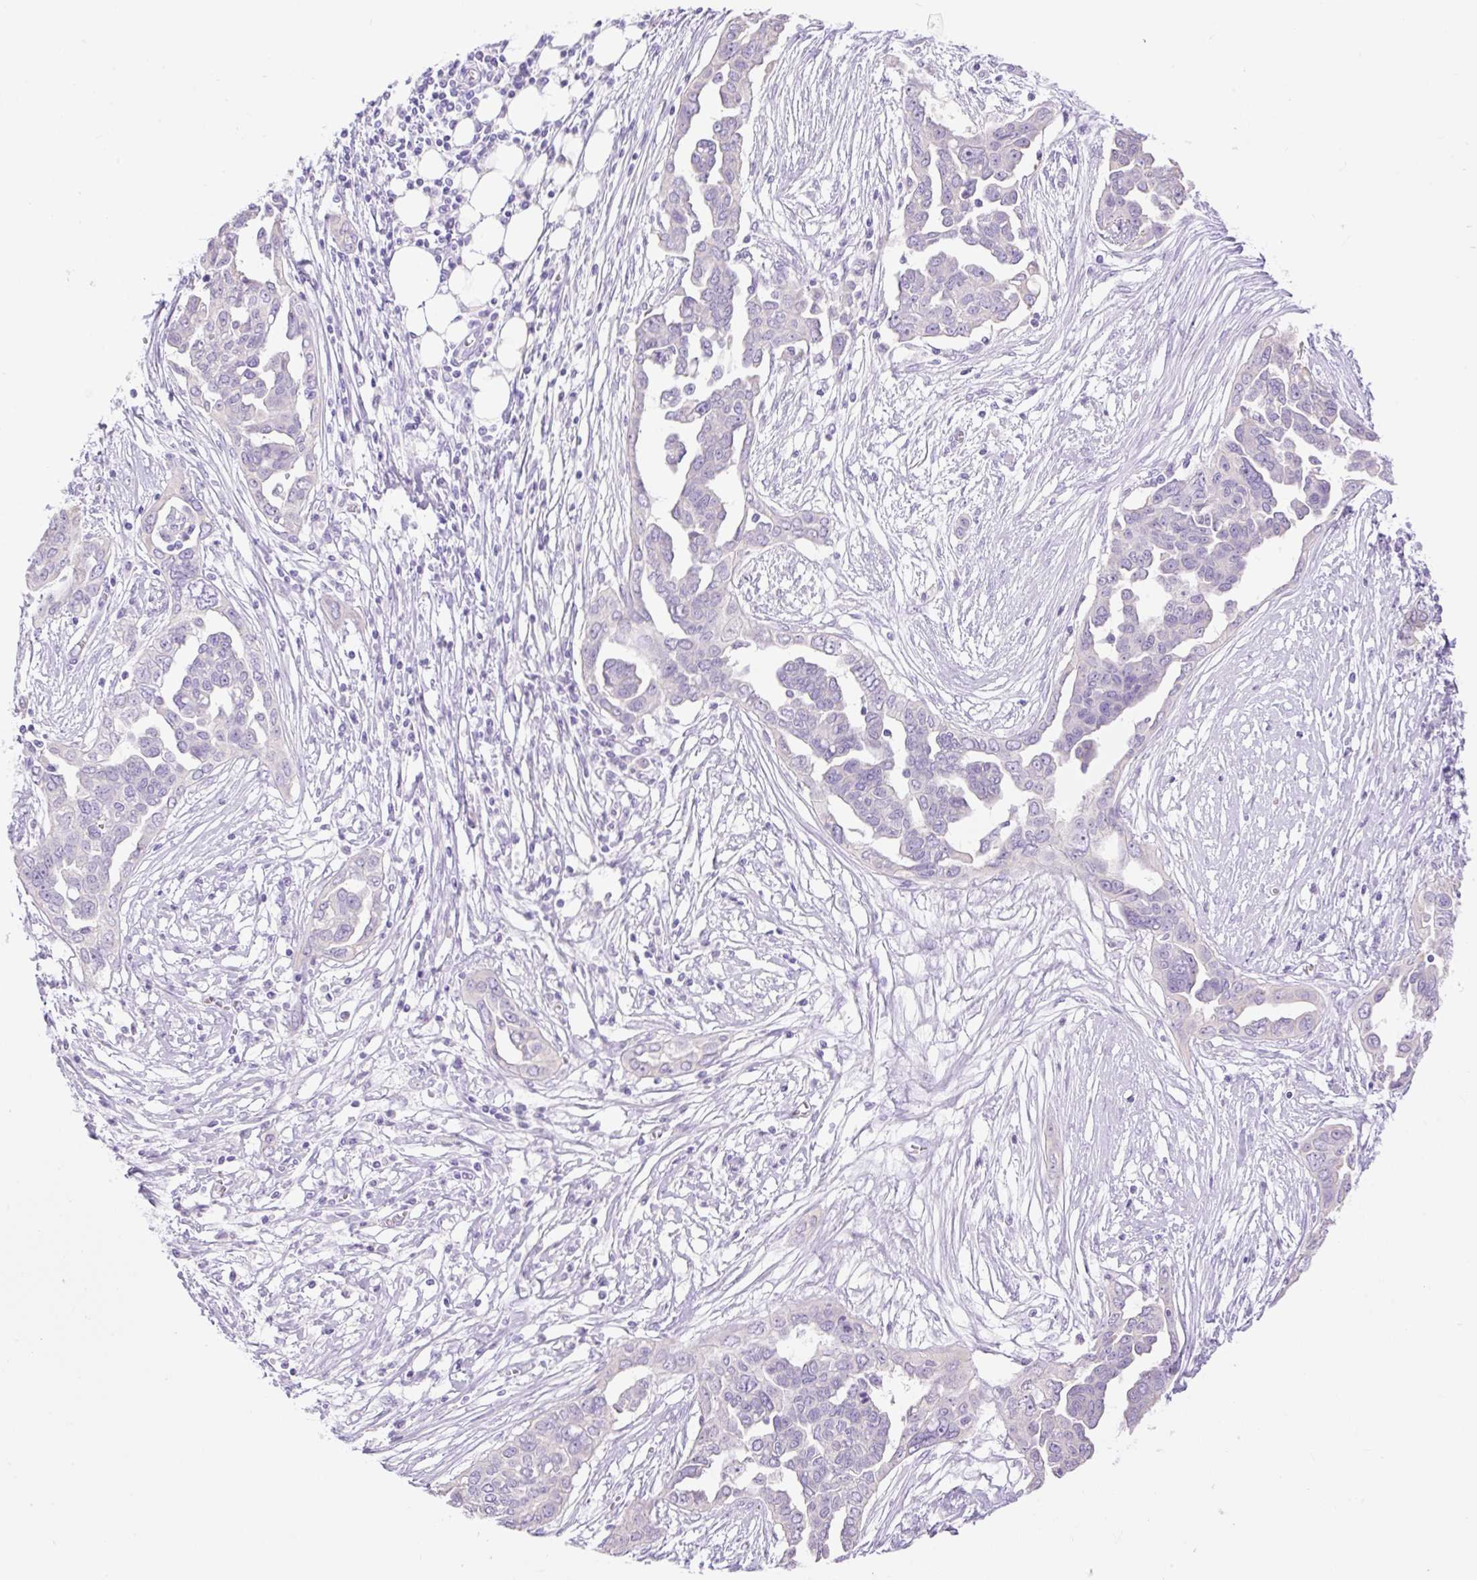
{"staining": {"intensity": "negative", "quantity": "none", "location": "none"}, "tissue": "ovarian cancer", "cell_type": "Tumor cells", "image_type": "cancer", "snomed": [{"axis": "morphology", "description": "Cystadenocarcinoma, serous, NOS"}, {"axis": "topography", "description": "Ovary"}], "caption": "This is an IHC micrograph of serous cystadenocarcinoma (ovarian). There is no positivity in tumor cells.", "gene": "SLC25A40", "patient": {"sex": "female", "age": 59}}